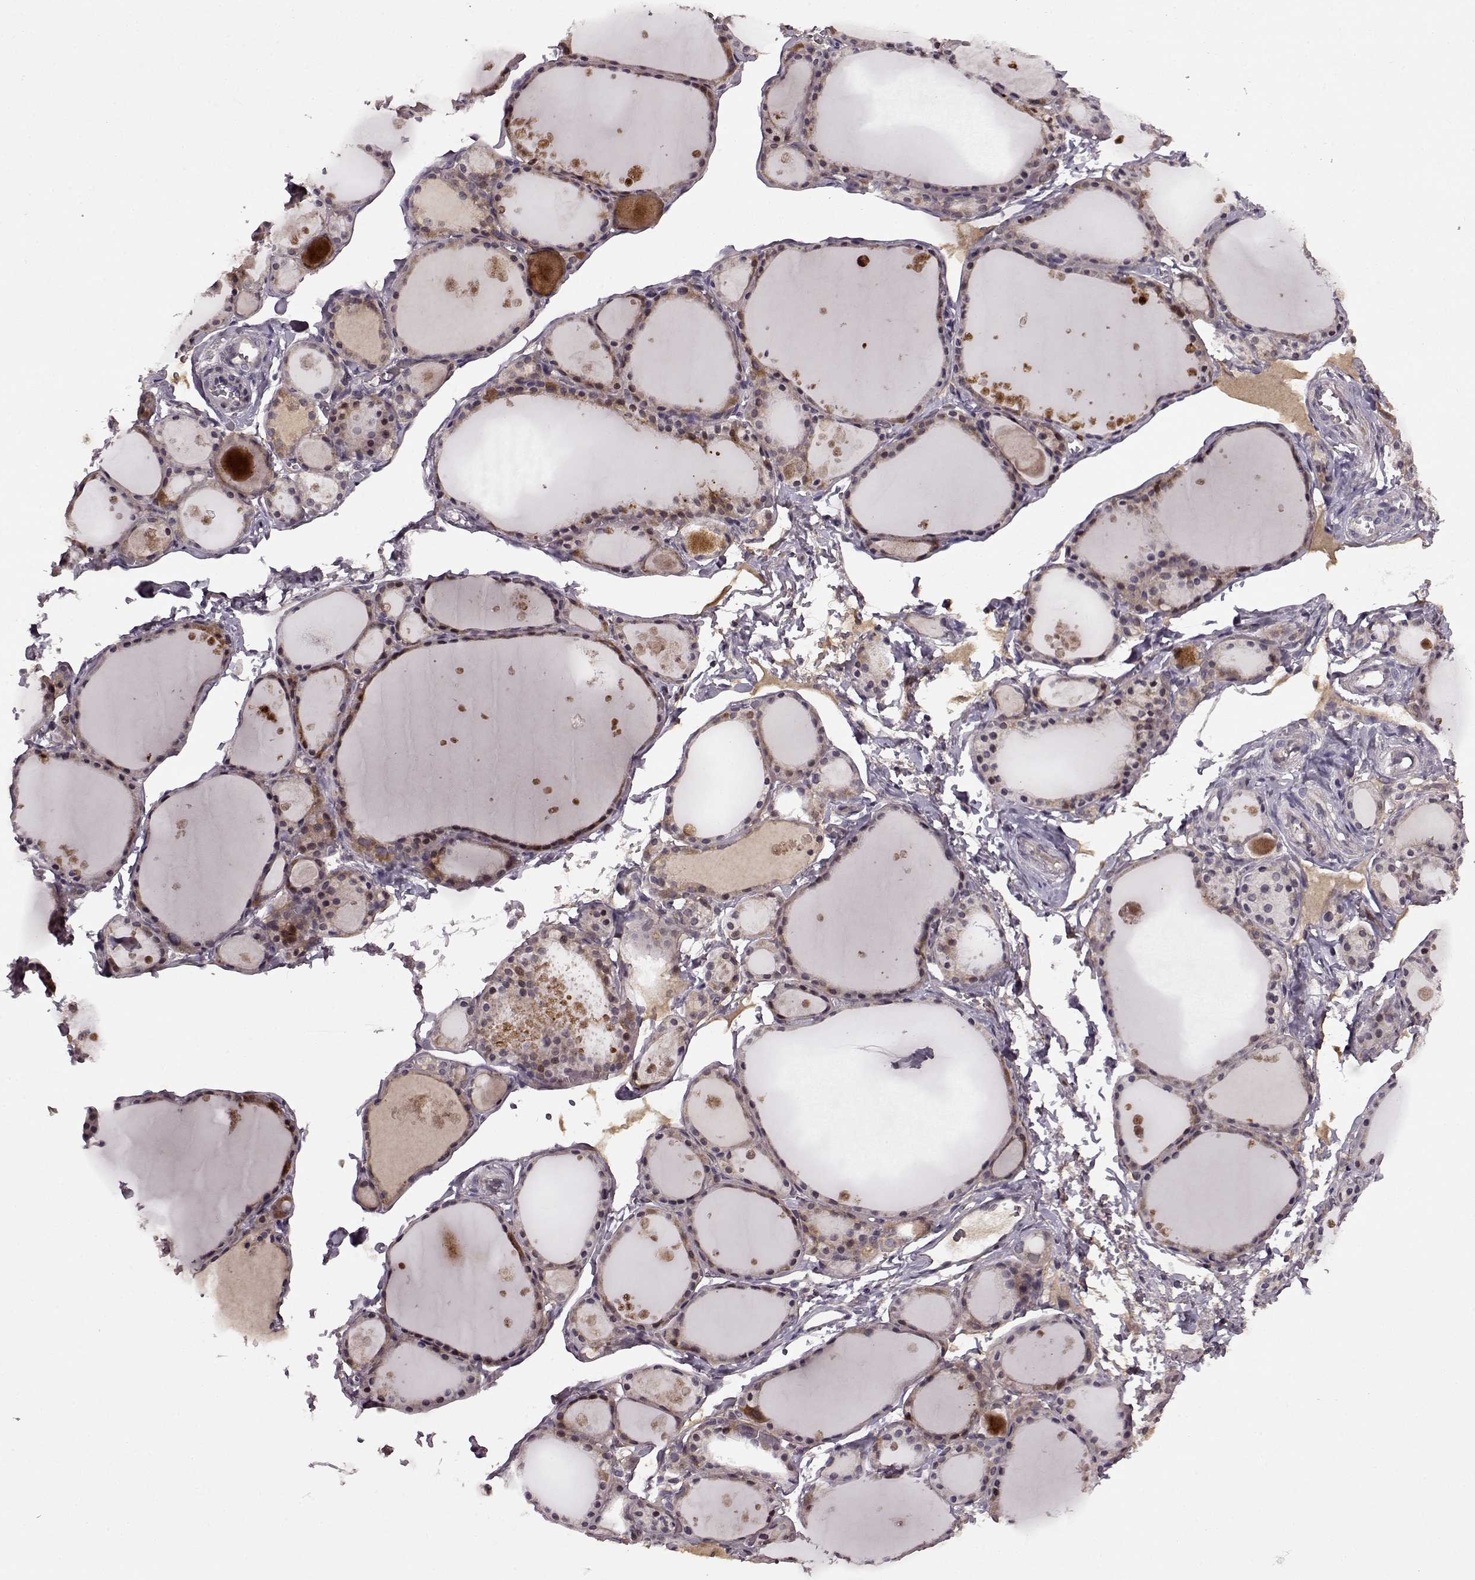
{"staining": {"intensity": "weak", "quantity": "25%-75%", "location": "cytoplasmic/membranous"}, "tissue": "thyroid gland", "cell_type": "Glandular cells", "image_type": "normal", "snomed": [{"axis": "morphology", "description": "Normal tissue, NOS"}, {"axis": "topography", "description": "Thyroid gland"}], "caption": "High-magnification brightfield microscopy of unremarkable thyroid gland stained with DAB (brown) and counterstained with hematoxylin (blue). glandular cells exhibit weak cytoplasmic/membranous staining is present in about25%-75% of cells. (DAB = brown stain, brightfield microscopy at high magnification).", "gene": "MAIP1", "patient": {"sex": "male", "age": 68}}